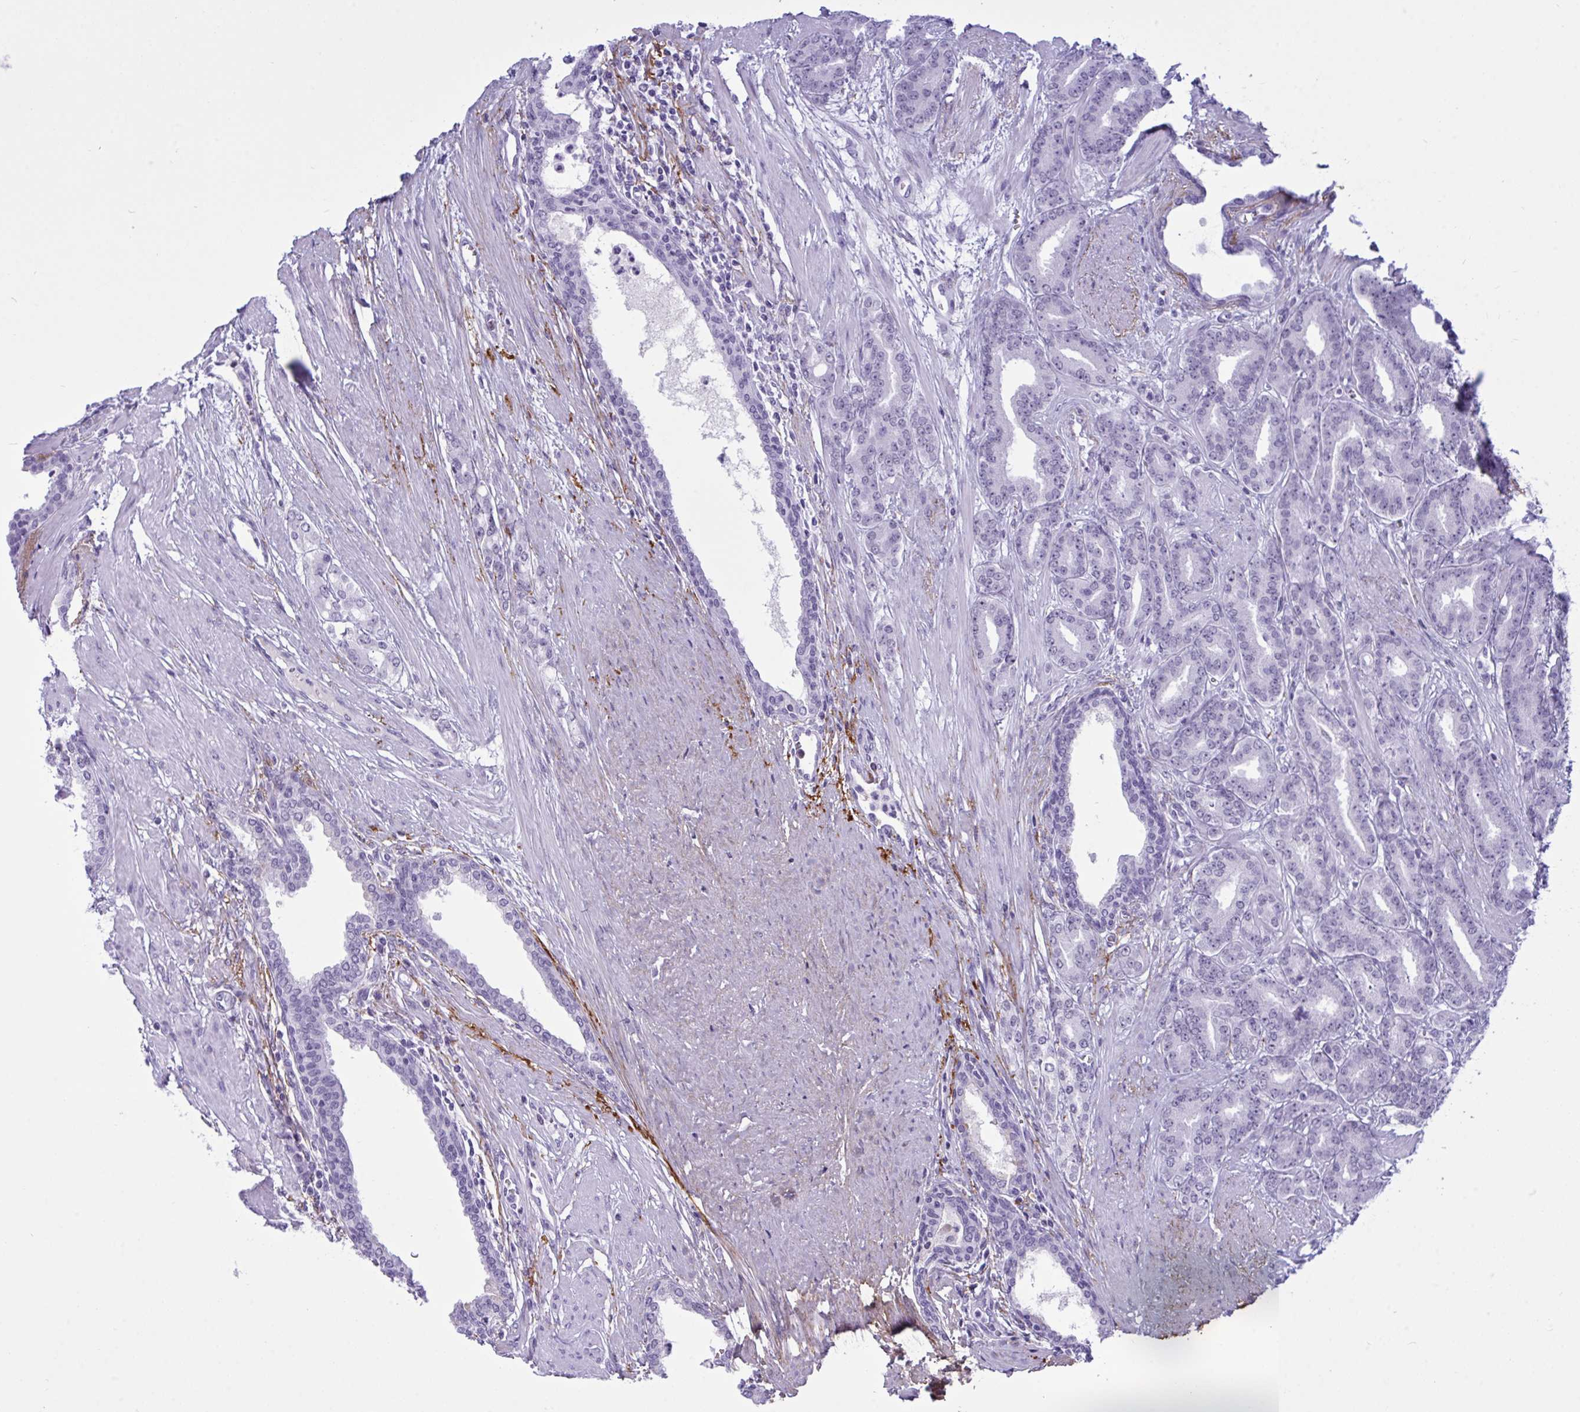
{"staining": {"intensity": "negative", "quantity": "none", "location": "none"}, "tissue": "prostate cancer", "cell_type": "Tumor cells", "image_type": "cancer", "snomed": [{"axis": "morphology", "description": "Adenocarcinoma, High grade"}, {"axis": "topography", "description": "Prostate"}], "caption": "Human prostate cancer stained for a protein using IHC reveals no positivity in tumor cells.", "gene": "ELN", "patient": {"sex": "male", "age": 60}}